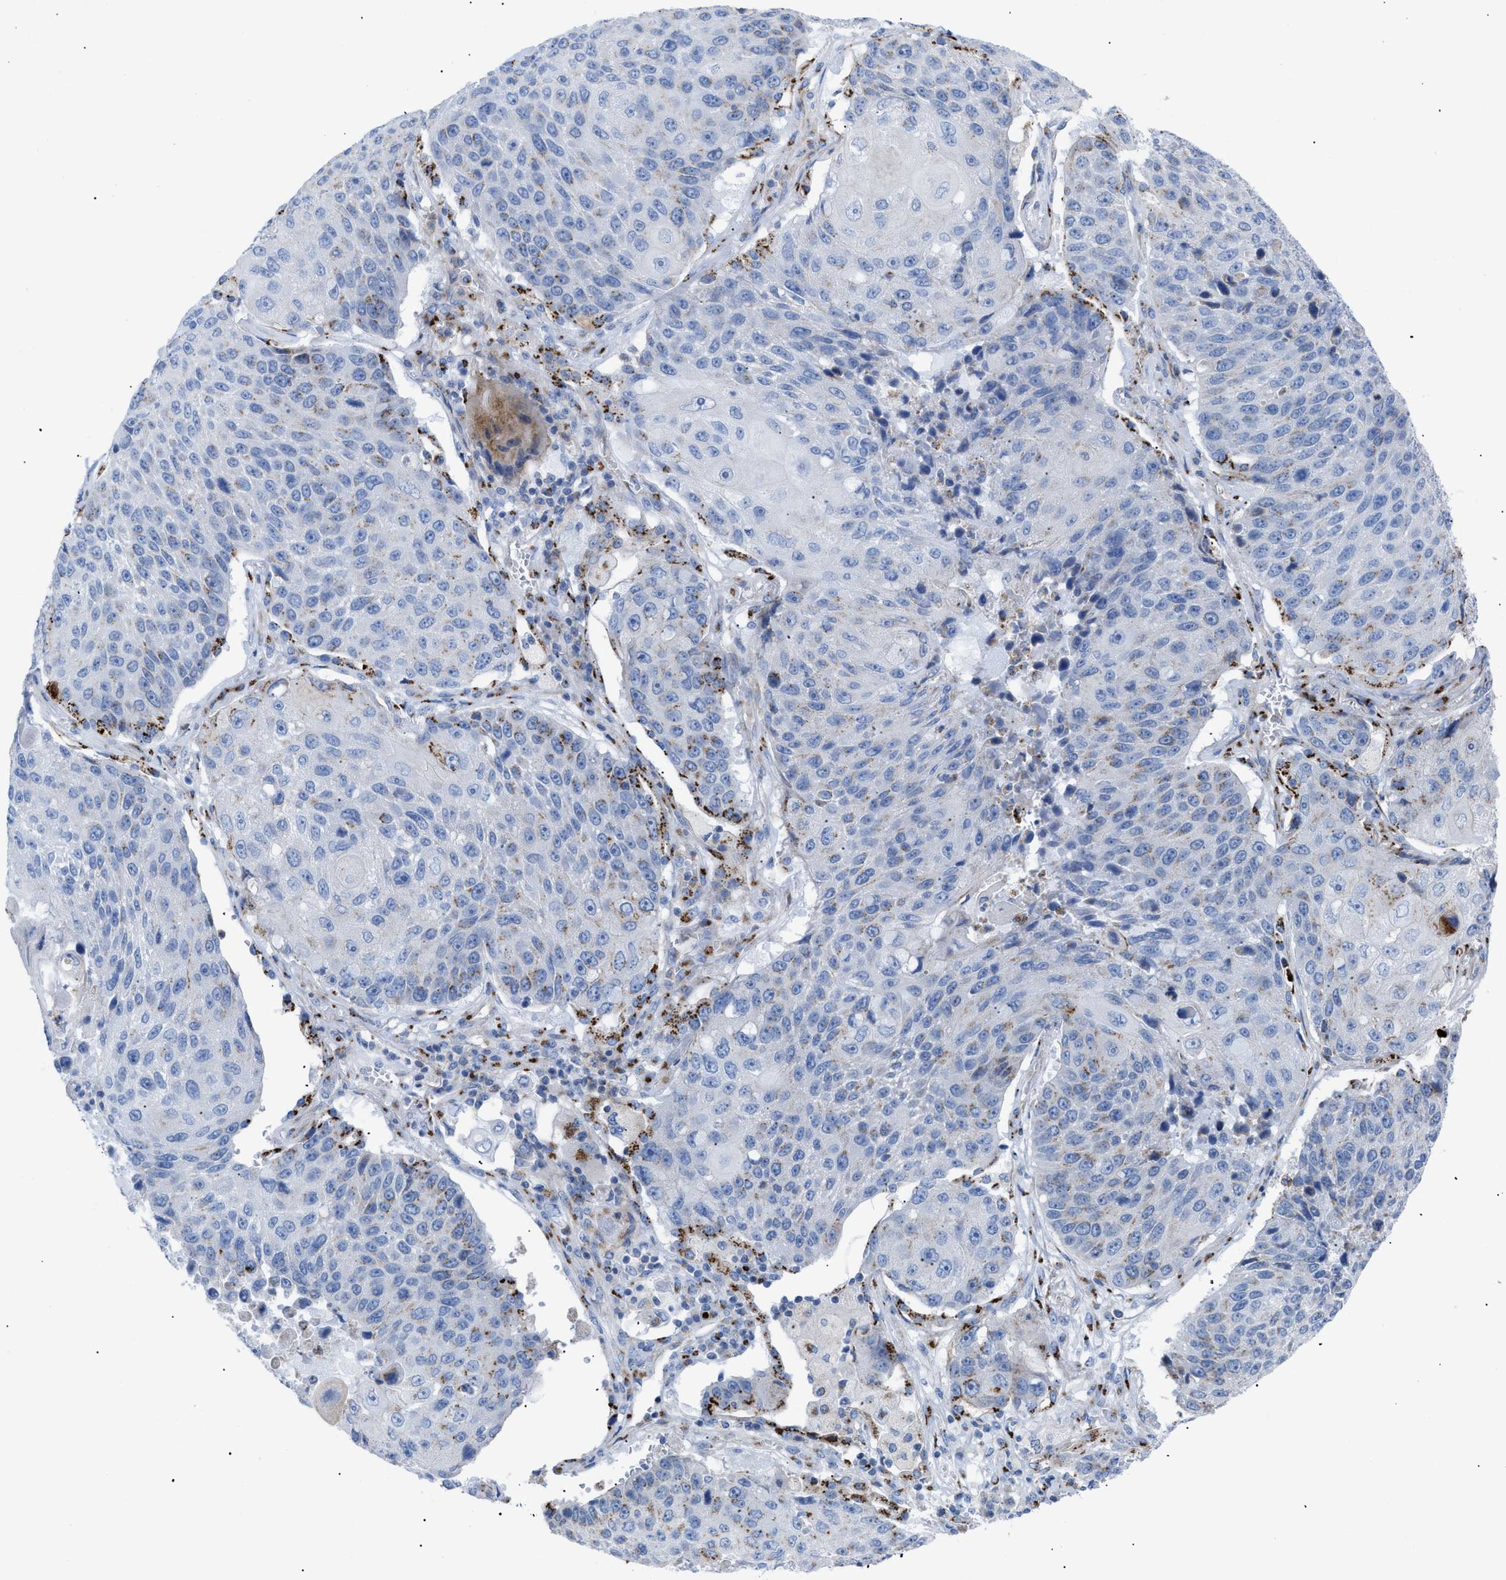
{"staining": {"intensity": "moderate", "quantity": "<25%", "location": "cytoplasmic/membranous"}, "tissue": "lung cancer", "cell_type": "Tumor cells", "image_type": "cancer", "snomed": [{"axis": "morphology", "description": "Squamous cell carcinoma, NOS"}, {"axis": "topography", "description": "Lung"}], "caption": "Lung squamous cell carcinoma stained for a protein exhibits moderate cytoplasmic/membranous positivity in tumor cells.", "gene": "TMEM17", "patient": {"sex": "male", "age": 61}}